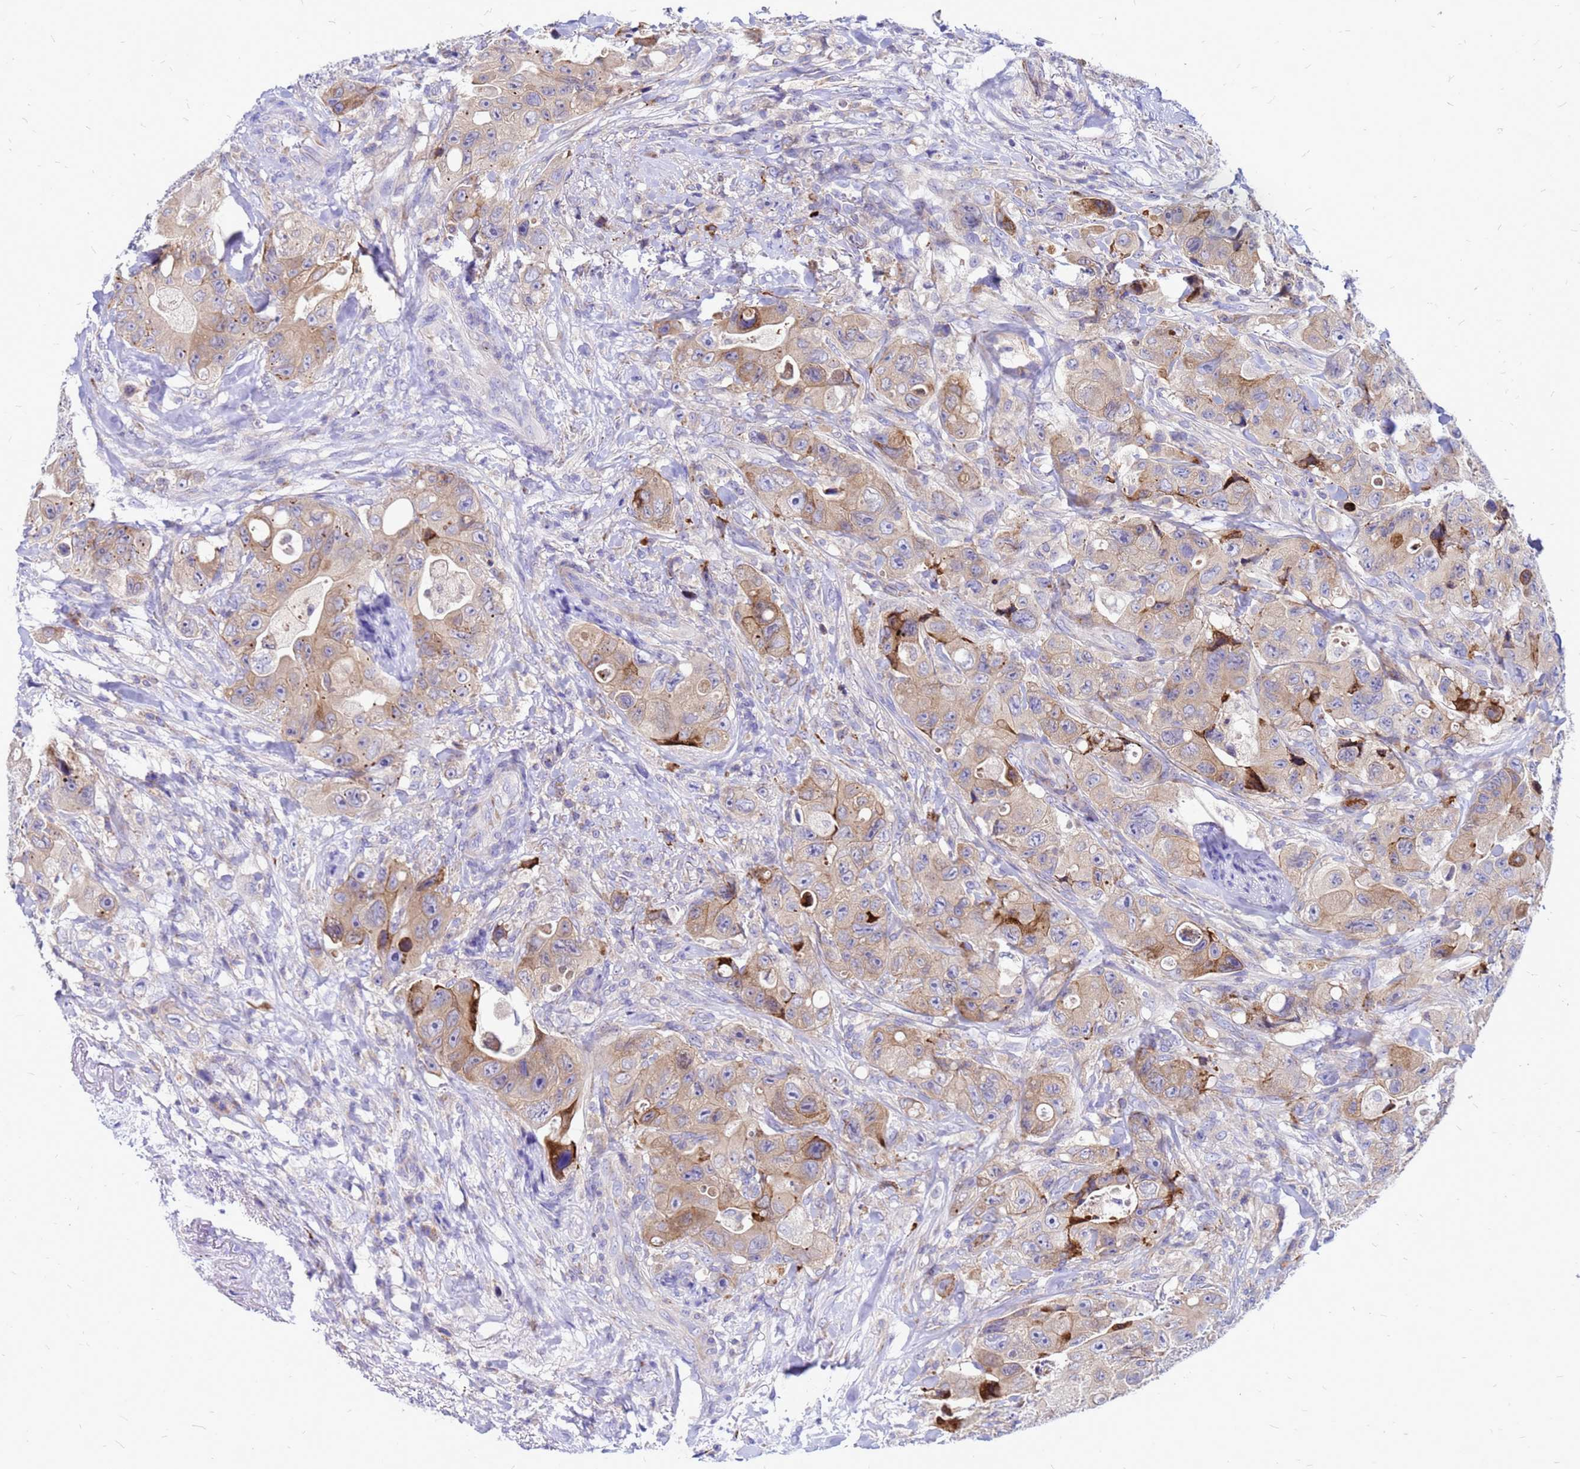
{"staining": {"intensity": "moderate", "quantity": "<25%", "location": "cytoplasmic/membranous"}, "tissue": "colorectal cancer", "cell_type": "Tumor cells", "image_type": "cancer", "snomed": [{"axis": "morphology", "description": "Adenocarcinoma, NOS"}, {"axis": "topography", "description": "Colon"}], "caption": "Protein staining of adenocarcinoma (colorectal) tissue demonstrates moderate cytoplasmic/membranous positivity in approximately <25% of tumor cells.", "gene": "FHIP1A", "patient": {"sex": "female", "age": 46}}